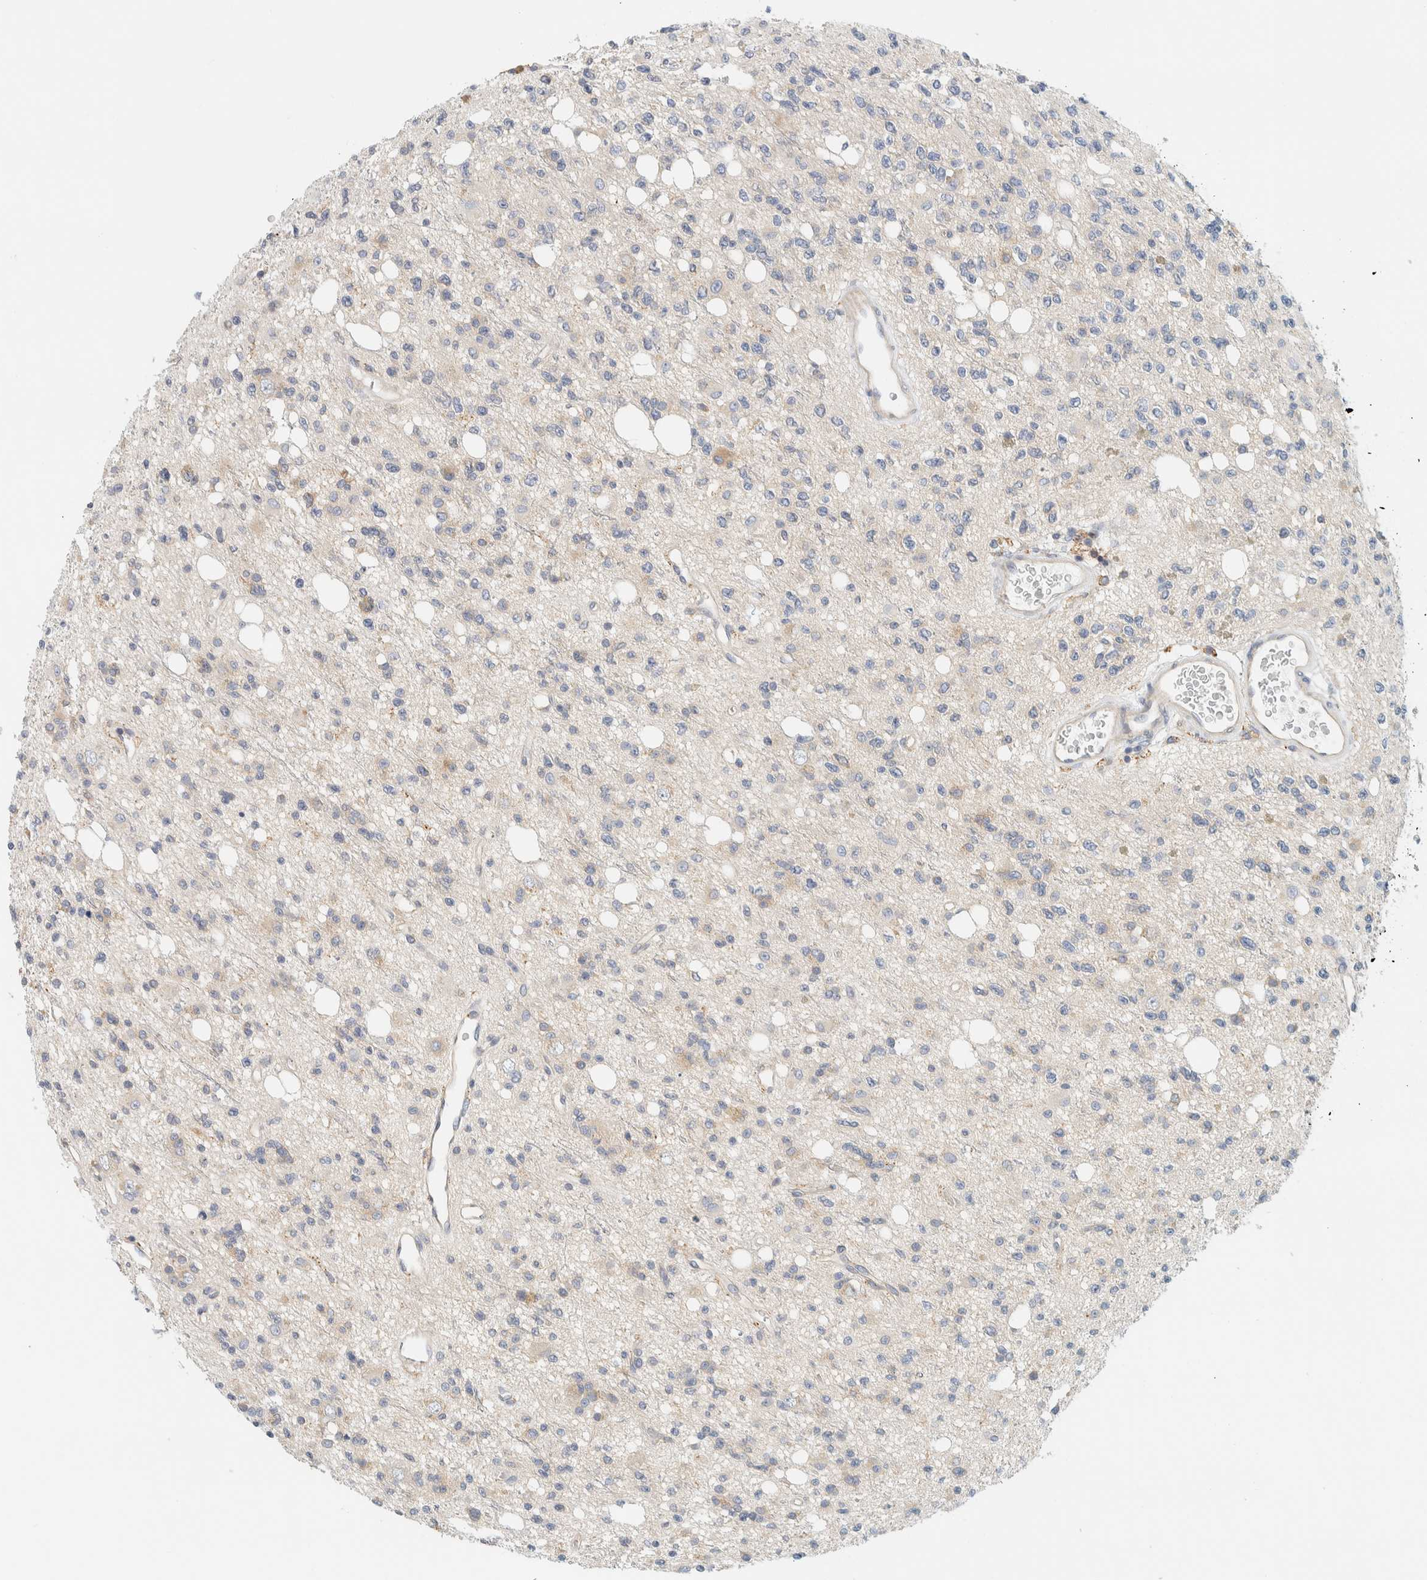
{"staining": {"intensity": "weak", "quantity": "<25%", "location": "cytoplasmic/membranous"}, "tissue": "glioma", "cell_type": "Tumor cells", "image_type": "cancer", "snomed": [{"axis": "morphology", "description": "Glioma, malignant, High grade"}, {"axis": "topography", "description": "Brain"}], "caption": "This micrograph is of glioma stained with immunohistochemistry (IHC) to label a protein in brown with the nuclei are counter-stained blue. There is no staining in tumor cells.", "gene": "PTGES3L-AARSD1", "patient": {"sex": "female", "age": 62}}